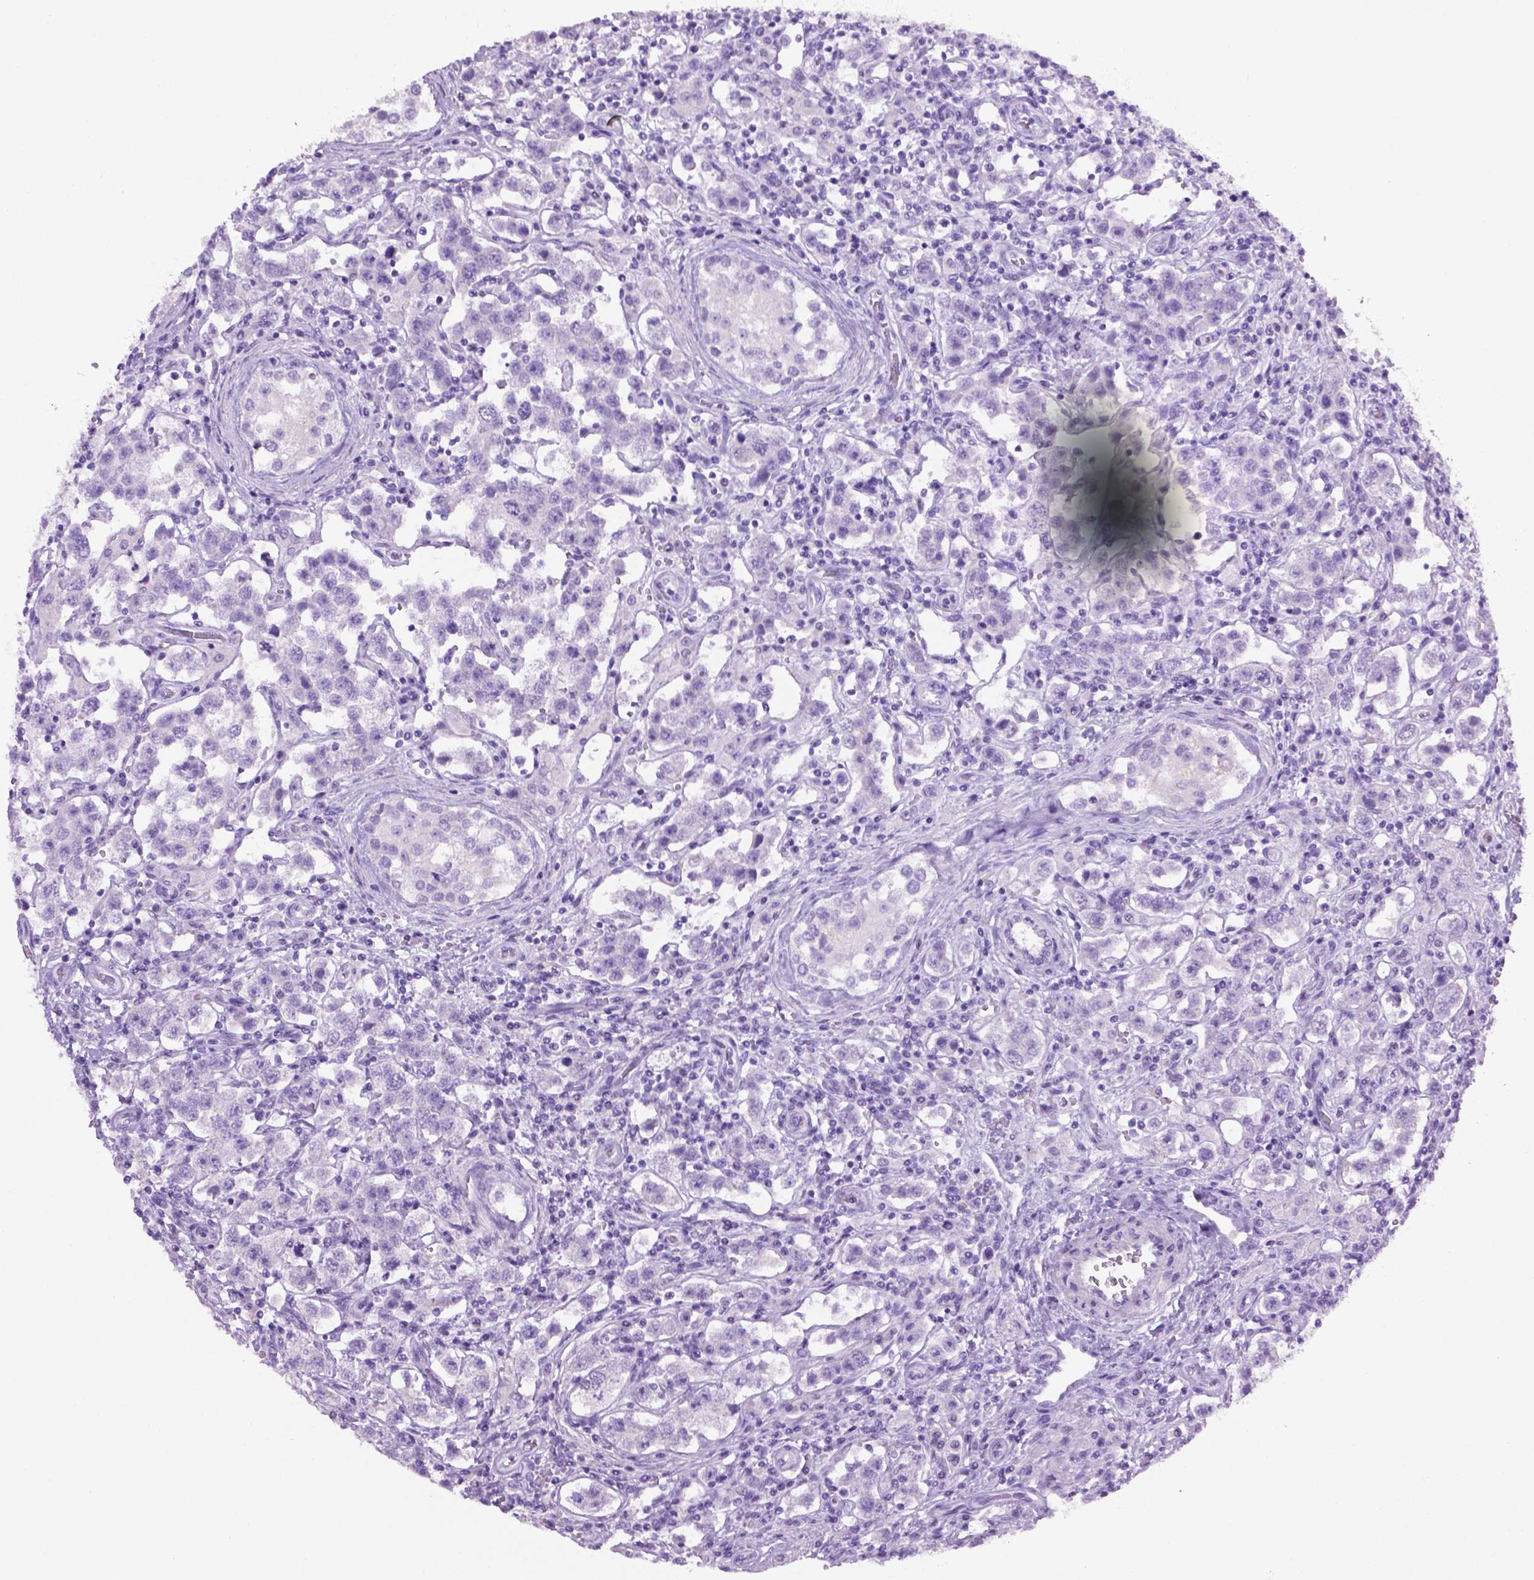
{"staining": {"intensity": "negative", "quantity": "none", "location": "none"}, "tissue": "testis cancer", "cell_type": "Tumor cells", "image_type": "cancer", "snomed": [{"axis": "morphology", "description": "Seminoma, NOS"}, {"axis": "topography", "description": "Testis"}], "caption": "An image of seminoma (testis) stained for a protein reveals no brown staining in tumor cells. (Brightfield microscopy of DAB IHC at high magnification).", "gene": "LELP1", "patient": {"sex": "male", "age": 37}}